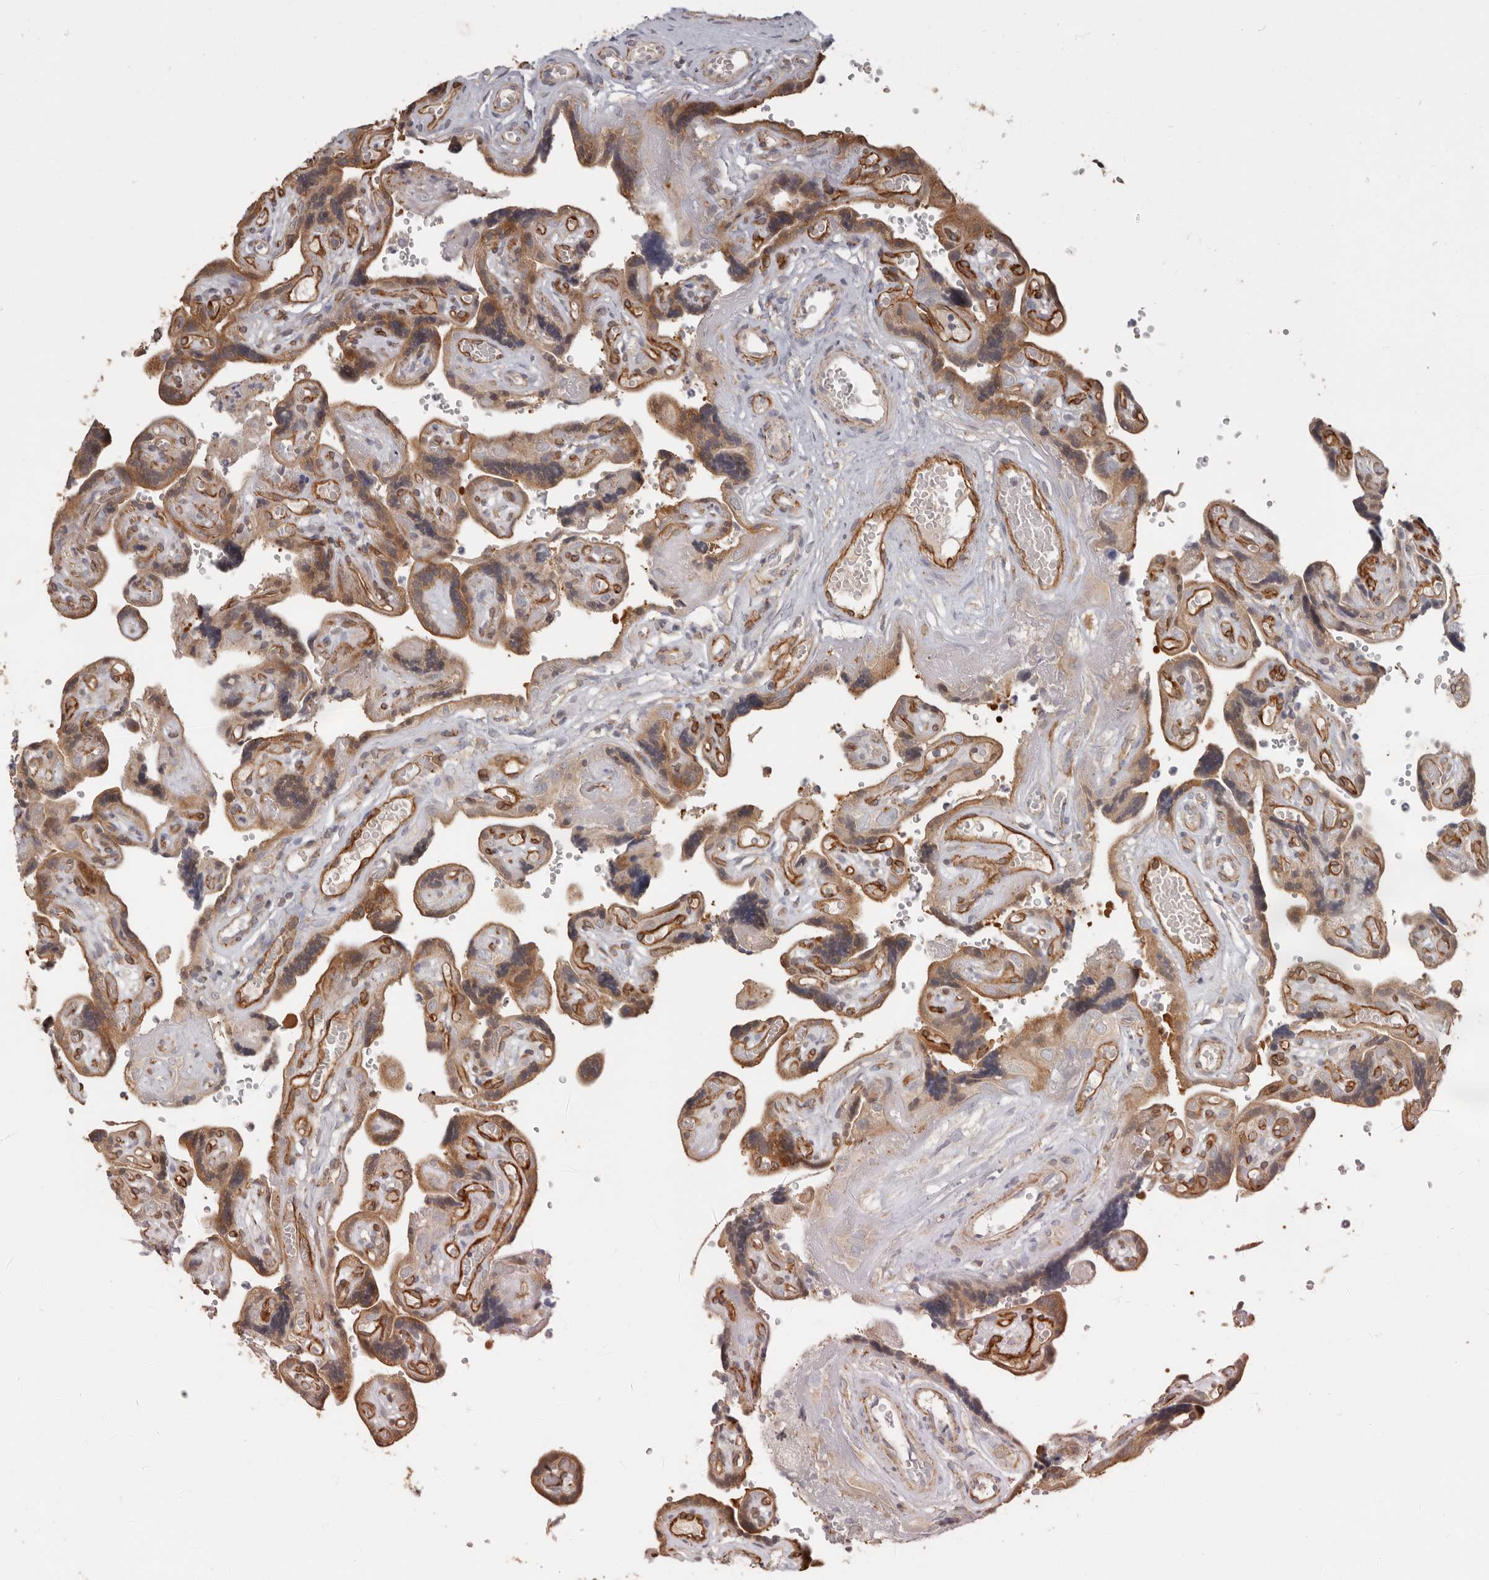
{"staining": {"intensity": "strong", "quantity": "25%-75%", "location": "cytoplasmic/membranous"}, "tissue": "placenta", "cell_type": "Trophoblastic cells", "image_type": "normal", "snomed": [{"axis": "morphology", "description": "Normal tissue, NOS"}, {"axis": "topography", "description": "Placenta"}], "caption": "Strong cytoplasmic/membranous staining is present in about 25%-75% of trophoblastic cells in normal placenta. Nuclei are stained in blue.", "gene": "SPRING1", "patient": {"sex": "female", "age": 30}}